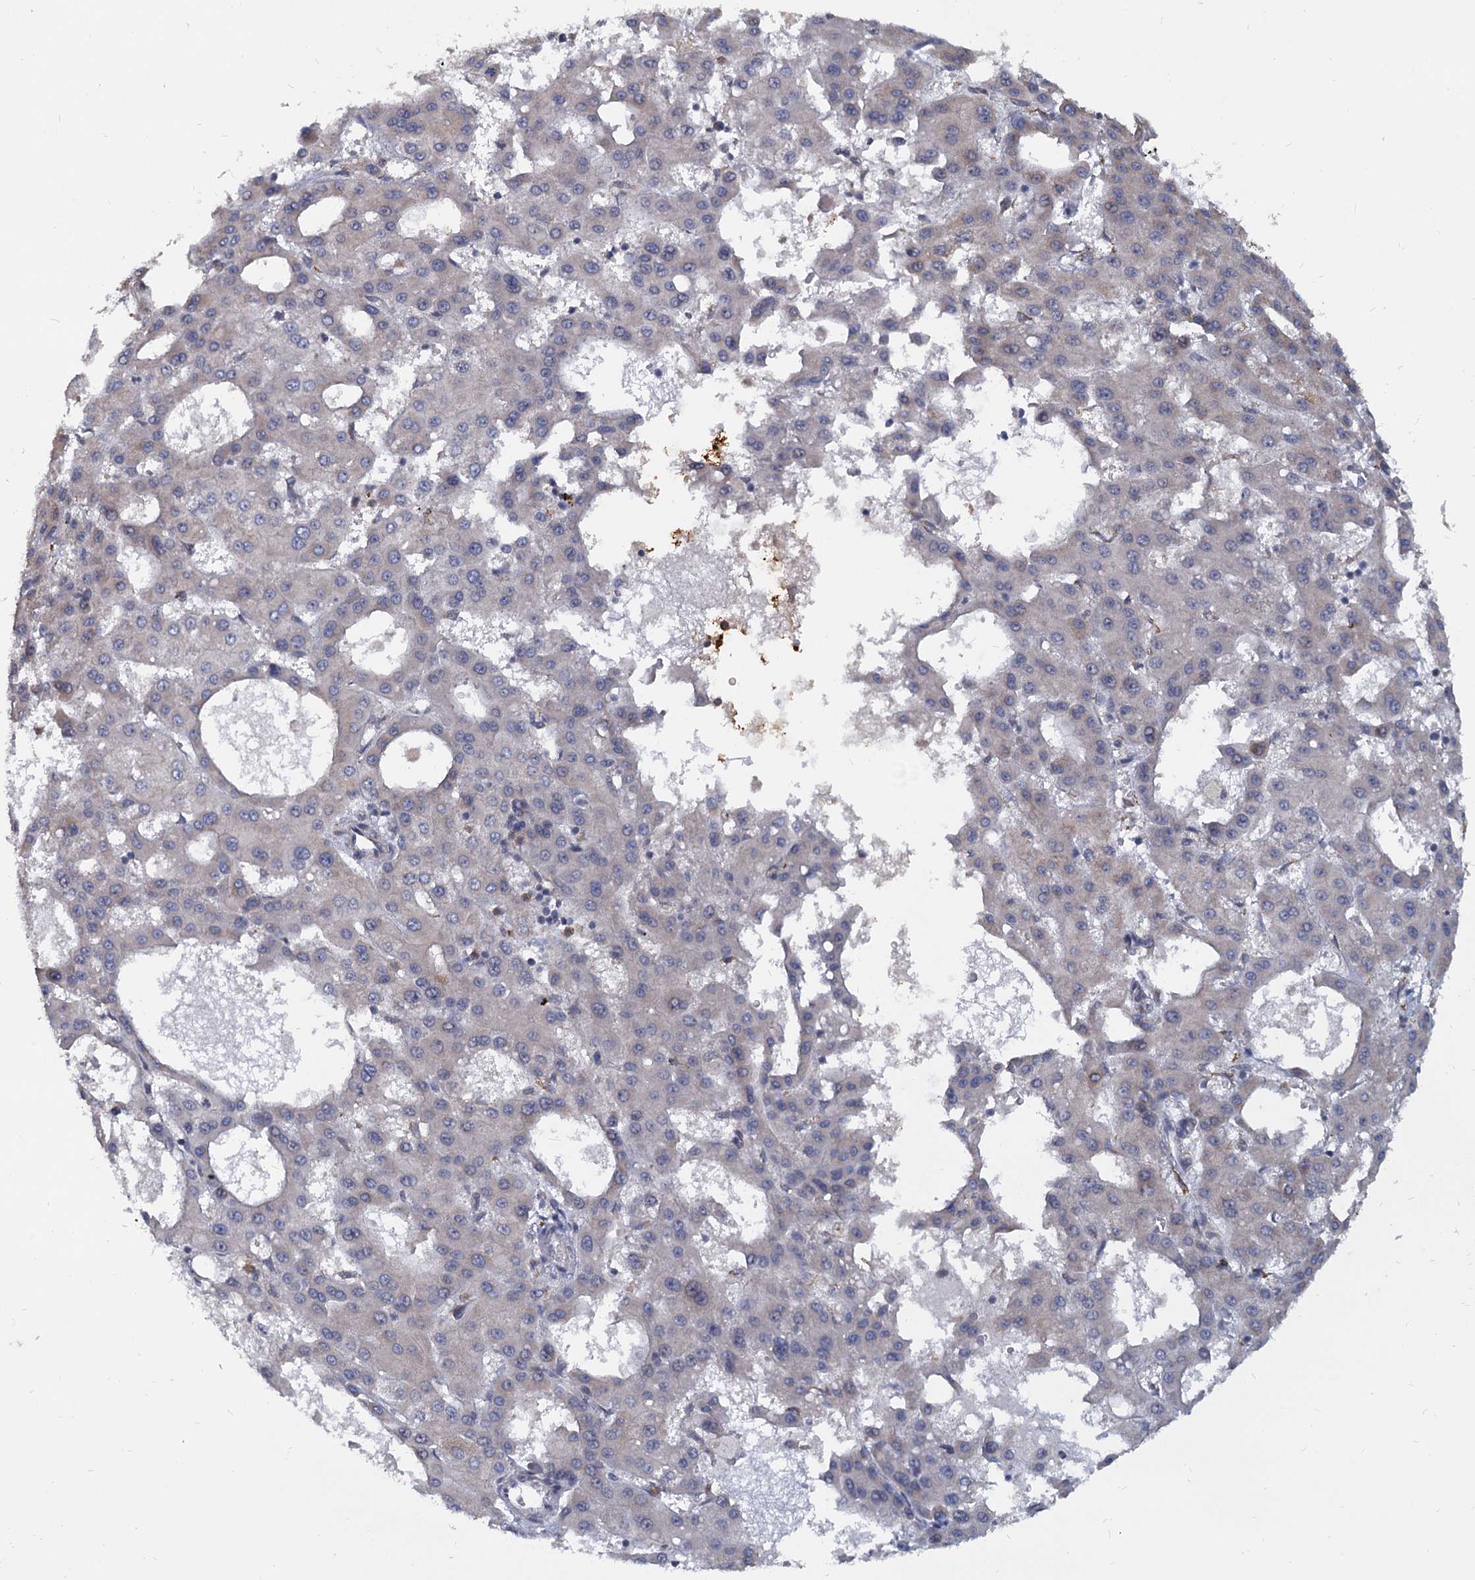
{"staining": {"intensity": "negative", "quantity": "none", "location": "none"}, "tissue": "liver cancer", "cell_type": "Tumor cells", "image_type": "cancer", "snomed": [{"axis": "morphology", "description": "Carcinoma, Hepatocellular, NOS"}, {"axis": "topography", "description": "Liver"}], "caption": "Immunohistochemistry (IHC) image of human liver hepatocellular carcinoma stained for a protein (brown), which displays no expression in tumor cells.", "gene": "LRRC51", "patient": {"sex": "male", "age": 47}}